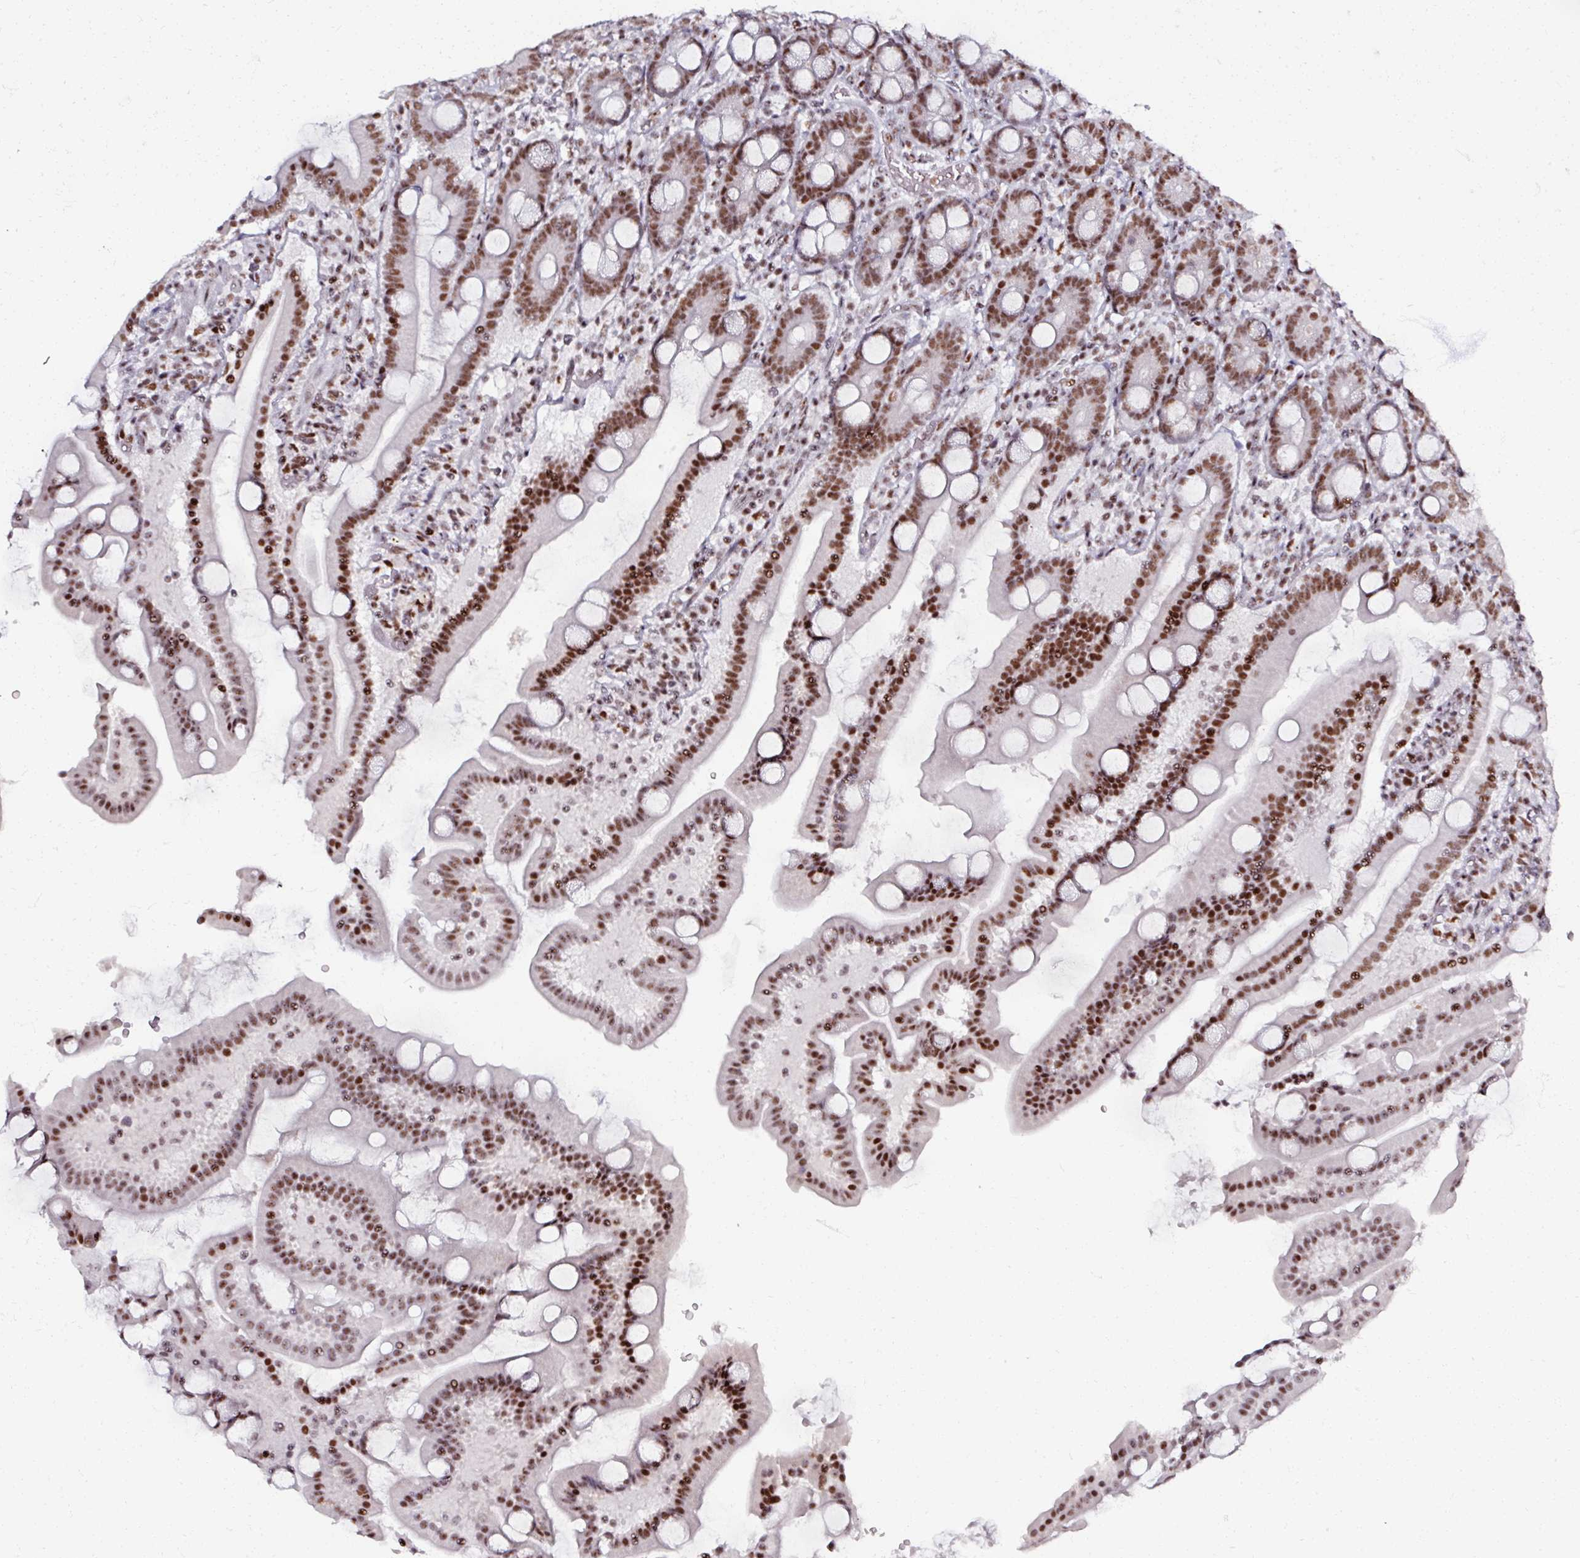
{"staining": {"intensity": "strong", "quantity": ">75%", "location": "nuclear"}, "tissue": "duodenum", "cell_type": "Glandular cells", "image_type": "normal", "snomed": [{"axis": "morphology", "description": "Normal tissue, NOS"}, {"axis": "topography", "description": "Duodenum"}], "caption": "Duodenum stained with immunohistochemistry (IHC) demonstrates strong nuclear staining in approximately >75% of glandular cells.", "gene": "ADAR", "patient": {"sex": "male", "age": 55}}